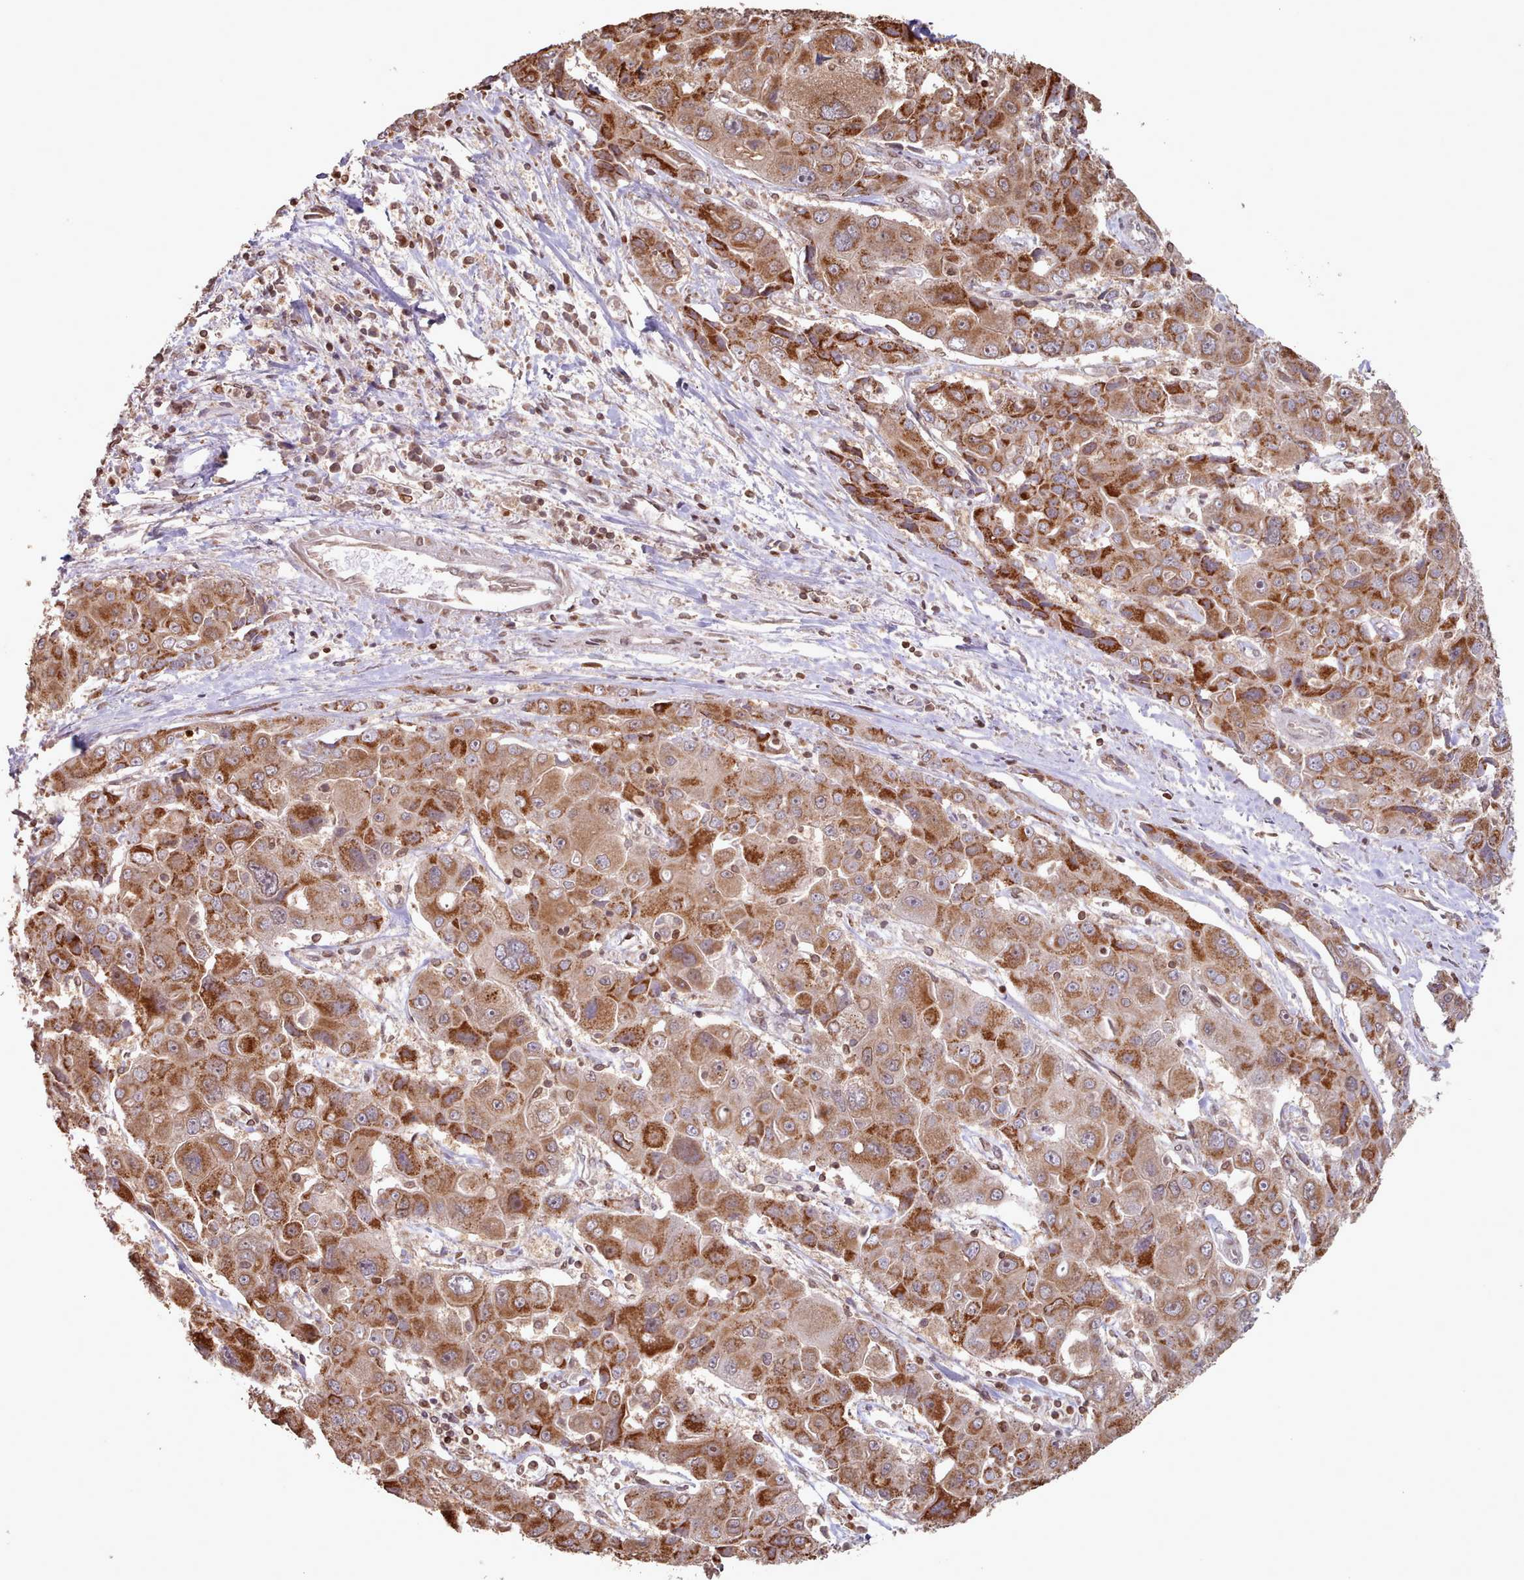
{"staining": {"intensity": "moderate", "quantity": ">75%", "location": "cytoplasmic/membranous"}, "tissue": "liver cancer", "cell_type": "Tumor cells", "image_type": "cancer", "snomed": [{"axis": "morphology", "description": "Cholangiocarcinoma"}, {"axis": "topography", "description": "Liver"}], "caption": "Liver cancer was stained to show a protein in brown. There is medium levels of moderate cytoplasmic/membranous expression in approximately >75% of tumor cells.", "gene": "TOR1AIP1", "patient": {"sex": "male", "age": 67}}